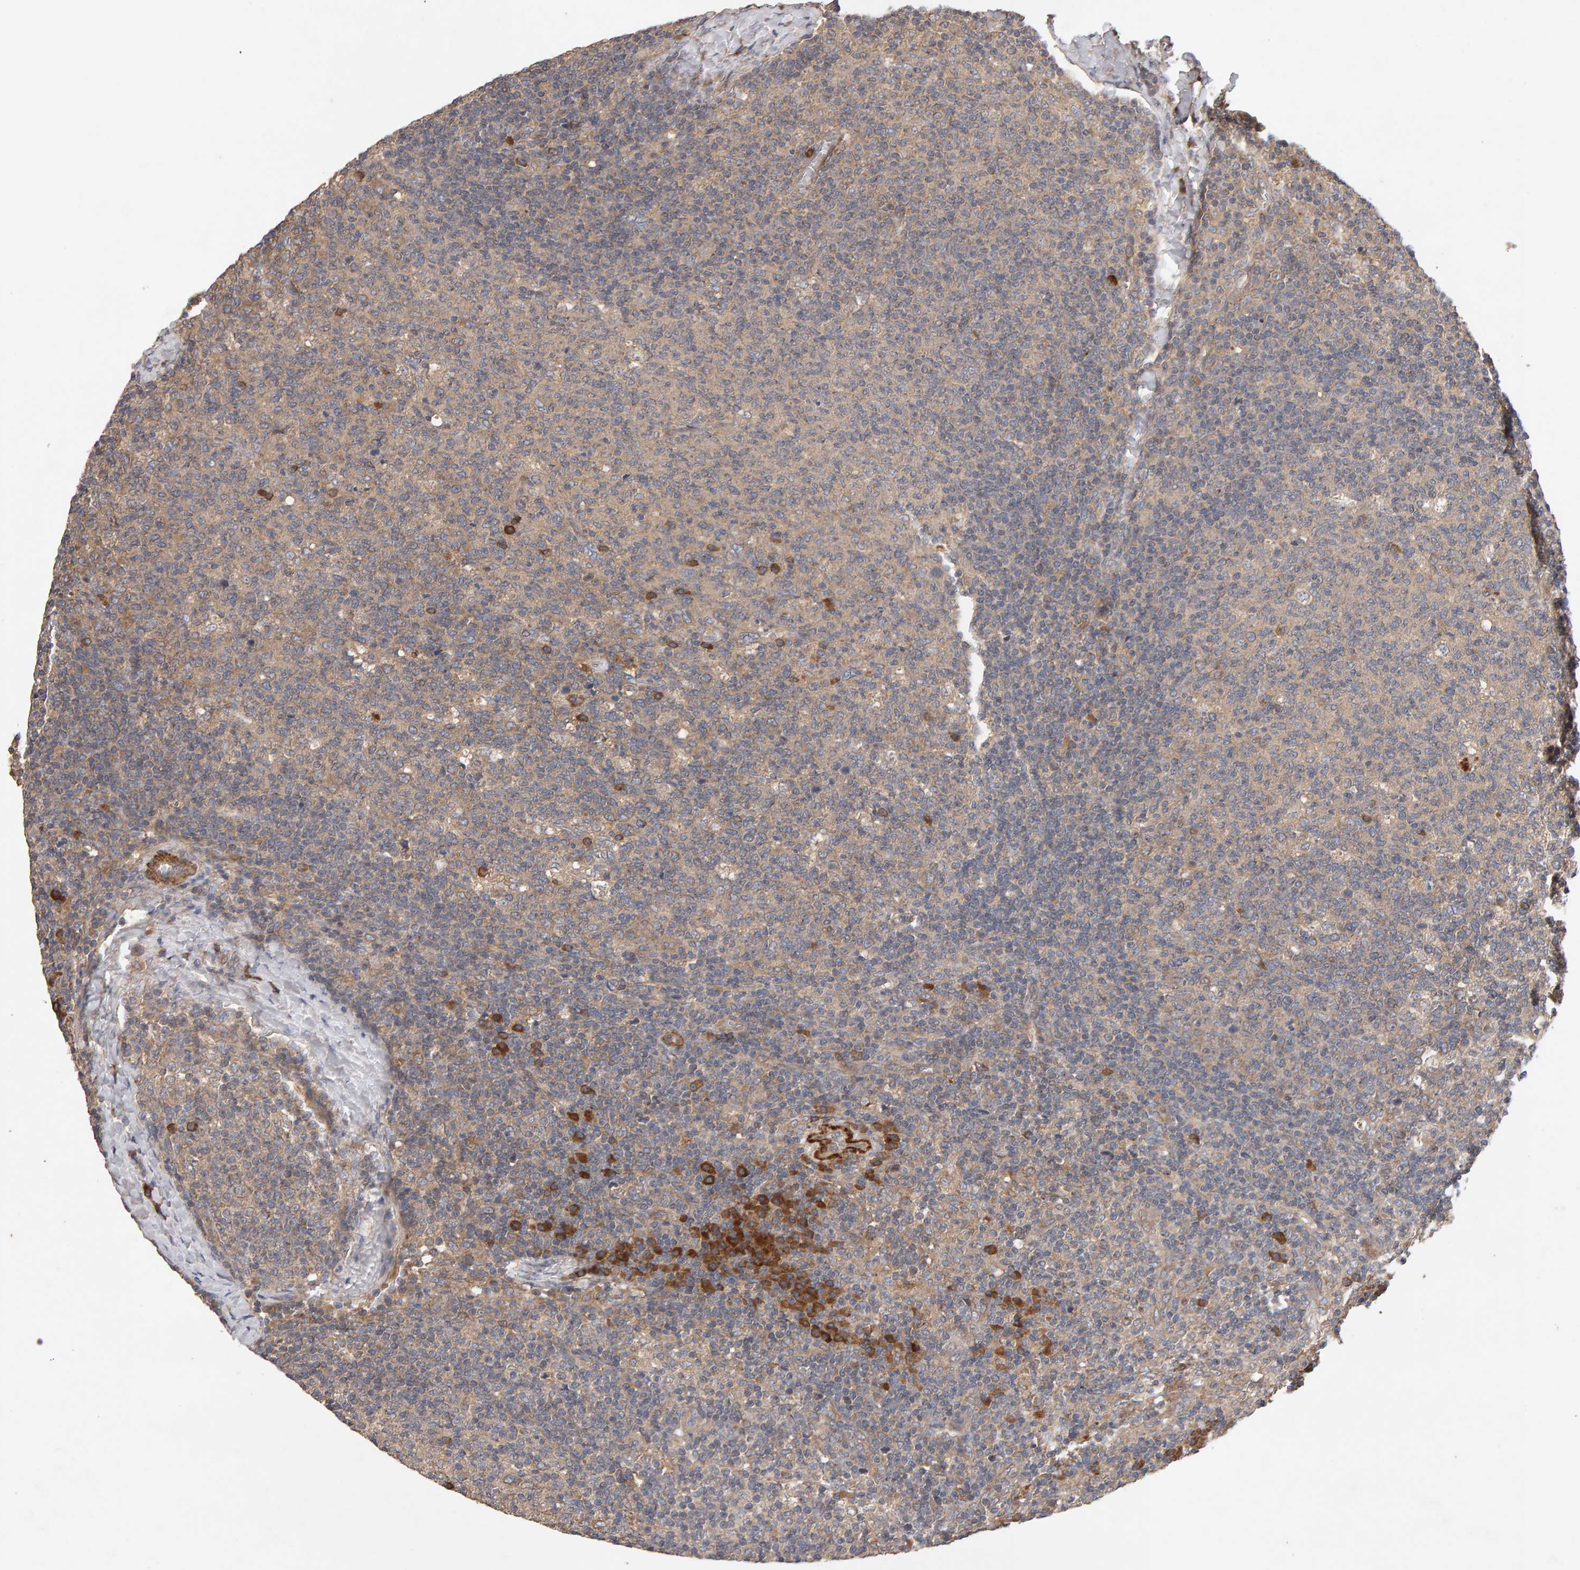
{"staining": {"intensity": "moderate", "quantity": ">75%", "location": "cytoplasmic/membranous"}, "tissue": "lymph node", "cell_type": "Germinal center cells", "image_type": "normal", "snomed": [{"axis": "morphology", "description": "Normal tissue, NOS"}, {"axis": "morphology", "description": "Inflammation, NOS"}, {"axis": "topography", "description": "Lymph node"}], "caption": "Immunohistochemical staining of benign lymph node shows moderate cytoplasmic/membranous protein staining in approximately >75% of germinal center cells. (Brightfield microscopy of DAB IHC at high magnification).", "gene": "RNF19A", "patient": {"sex": "male", "age": 55}}